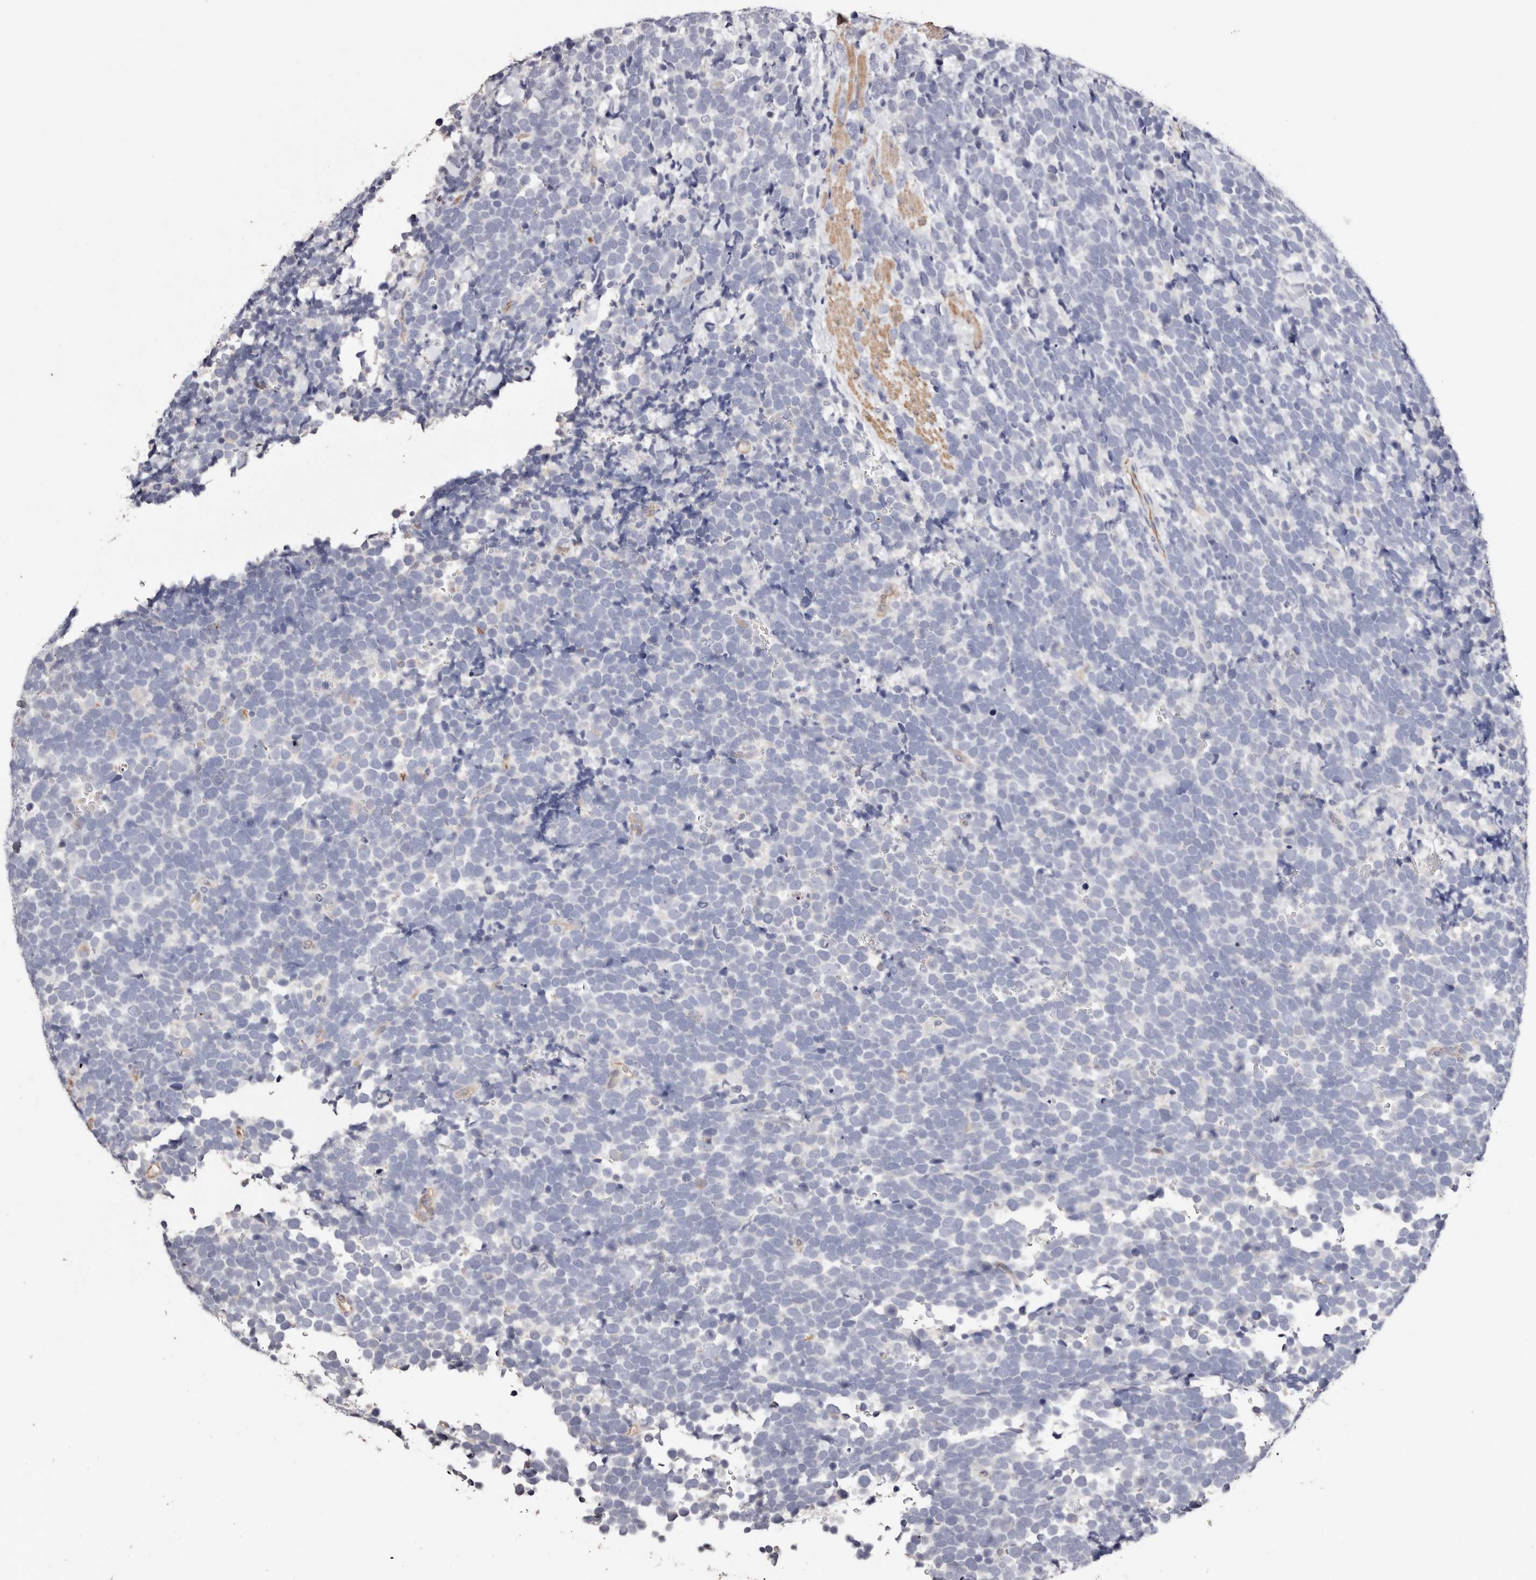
{"staining": {"intensity": "negative", "quantity": "none", "location": "none"}, "tissue": "urothelial cancer", "cell_type": "Tumor cells", "image_type": "cancer", "snomed": [{"axis": "morphology", "description": "Urothelial carcinoma, High grade"}, {"axis": "topography", "description": "Urinary bladder"}], "caption": "Tumor cells show no significant protein staining in urothelial cancer.", "gene": "TGM2", "patient": {"sex": "female", "age": 82}}